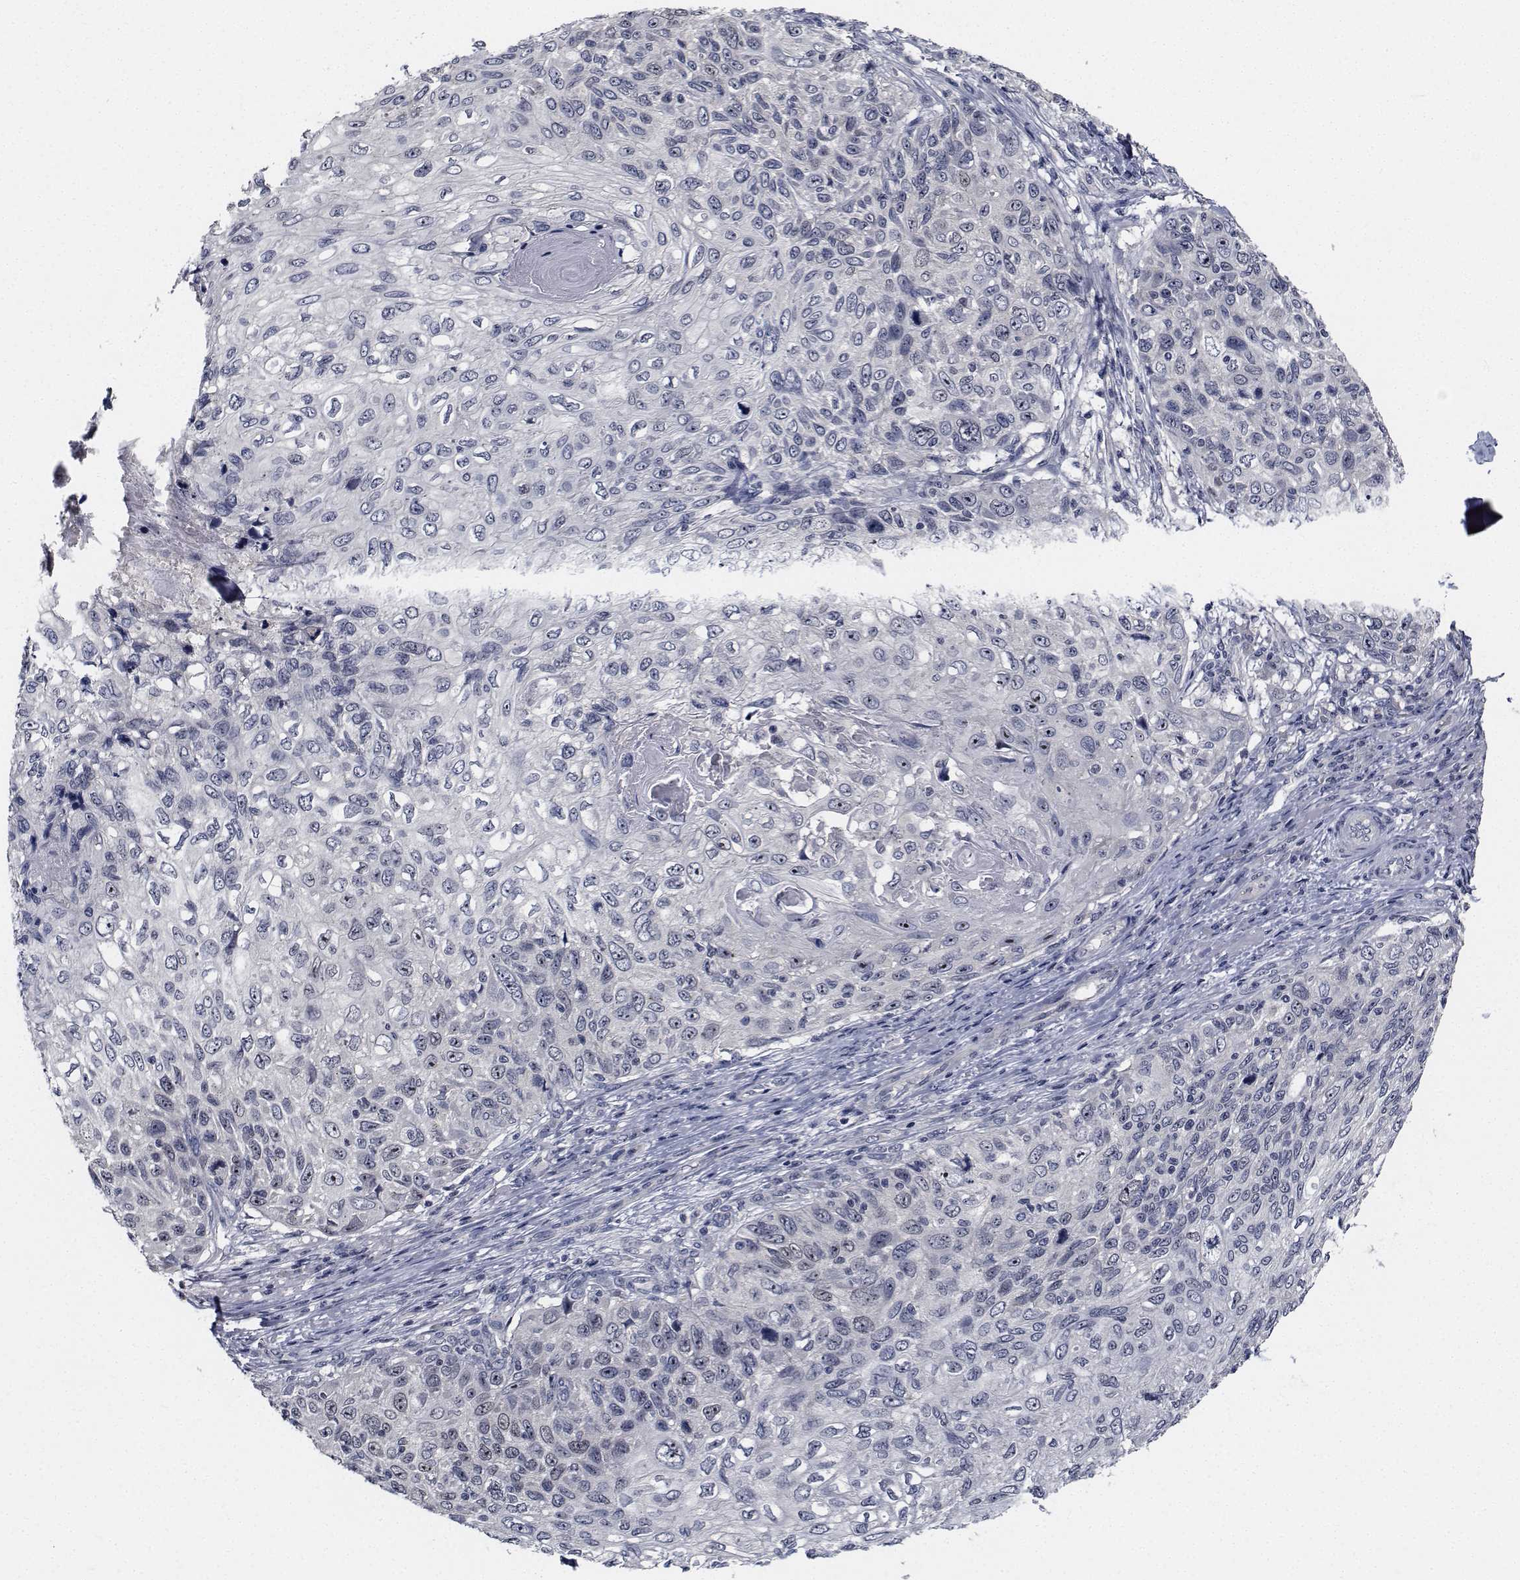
{"staining": {"intensity": "negative", "quantity": "none", "location": "none"}, "tissue": "skin cancer", "cell_type": "Tumor cells", "image_type": "cancer", "snomed": [{"axis": "morphology", "description": "Squamous cell carcinoma, NOS"}, {"axis": "topography", "description": "Skin"}], "caption": "IHC histopathology image of skin cancer stained for a protein (brown), which demonstrates no staining in tumor cells.", "gene": "NVL", "patient": {"sex": "male", "age": 92}}